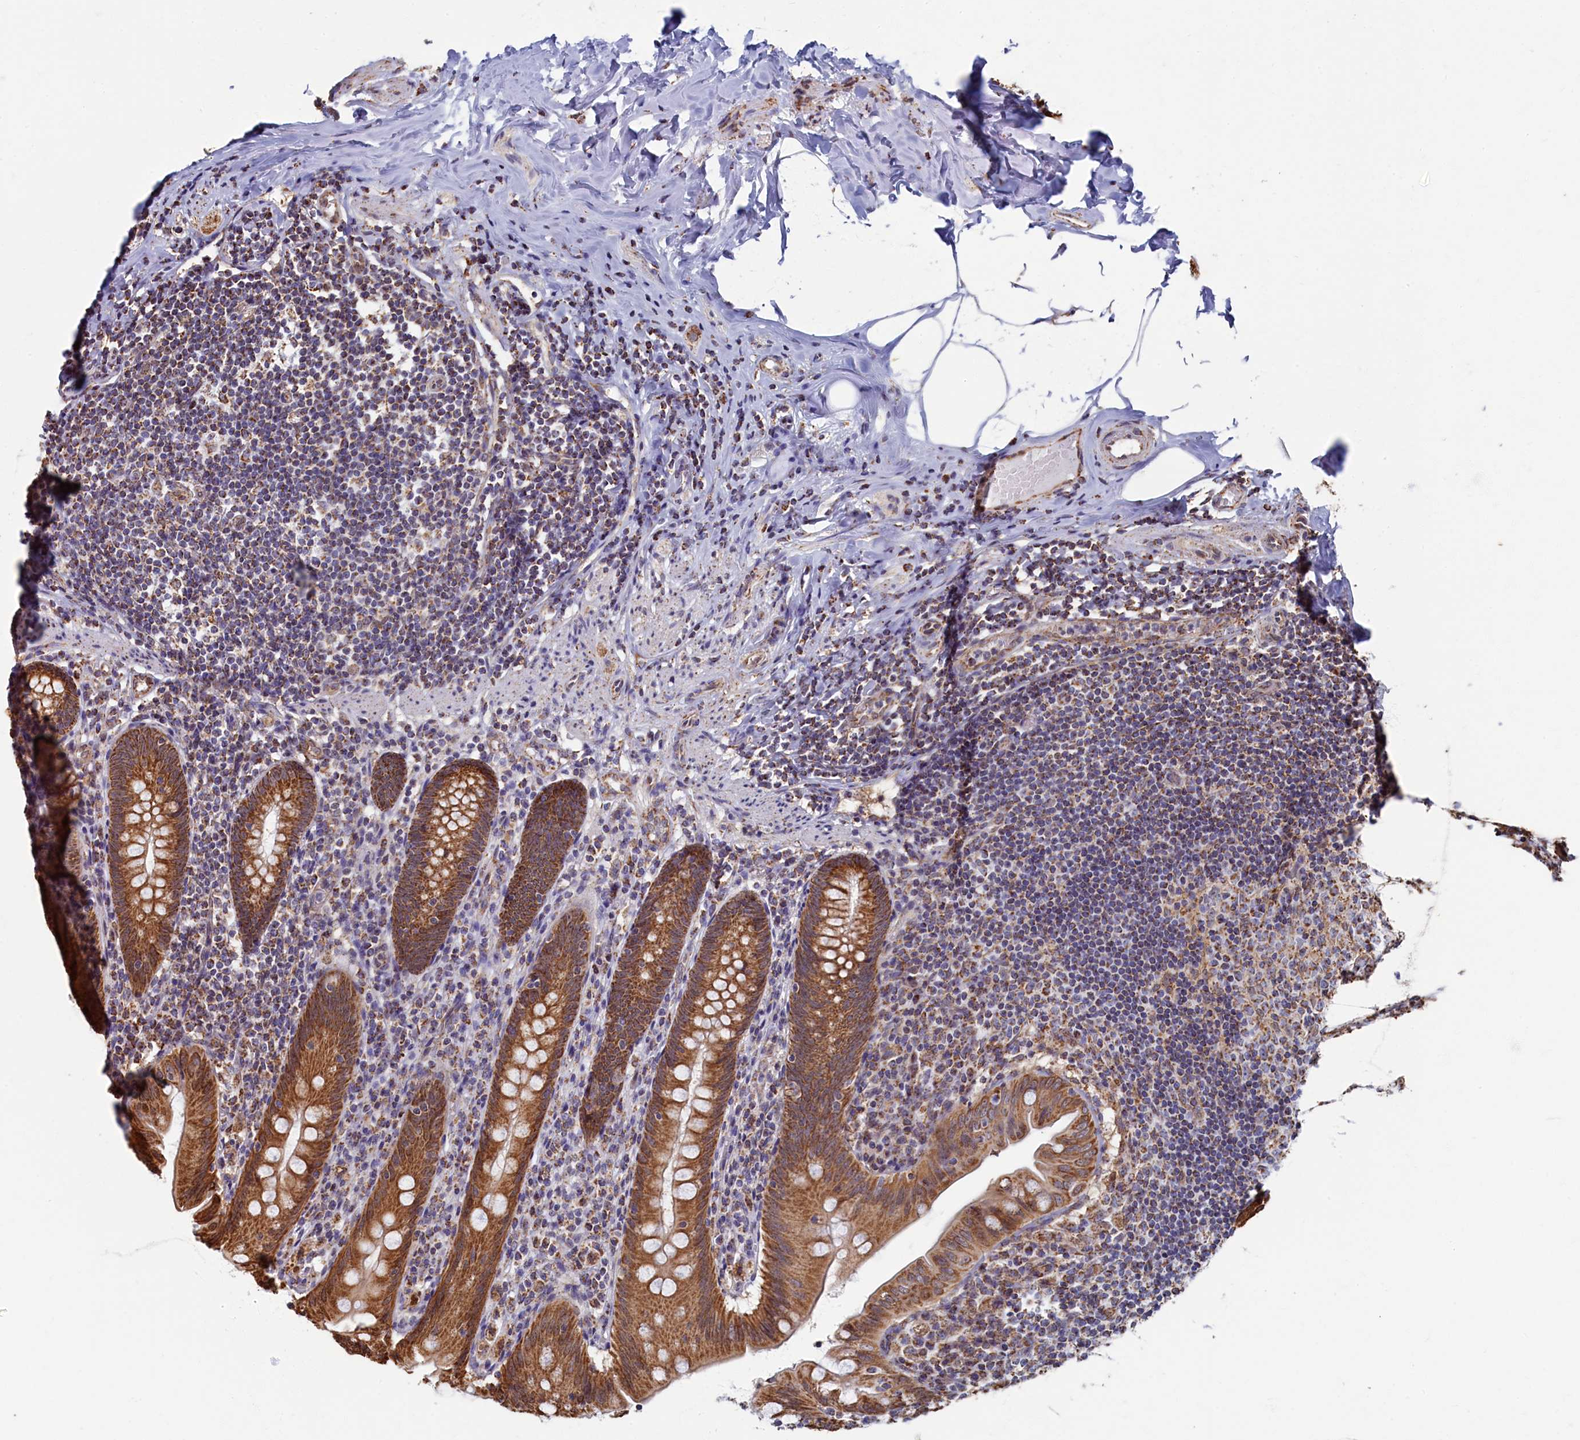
{"staining": {"intensity": "moderate", "quantity": ">75%", "location": "cytoplasmic/membranous,nuclear"}, "tissue": "appendix", "cell_type": "Glandular cells", "image_type": "normal", "snomed": [{"axis": "morphology", "description": "Normal tissue, NOS"}, {"axis": "topography", "description": "Appendix"}], "caption": "A histopathology image showing moderate cytoplasmic/membranous,nuclear staining in approximately >75% of glandular cells in benign appendix, as visualized by brown immunohistochemical staining.", "gene": "SPR", "patient": {"sex": "male", "age": 55}}